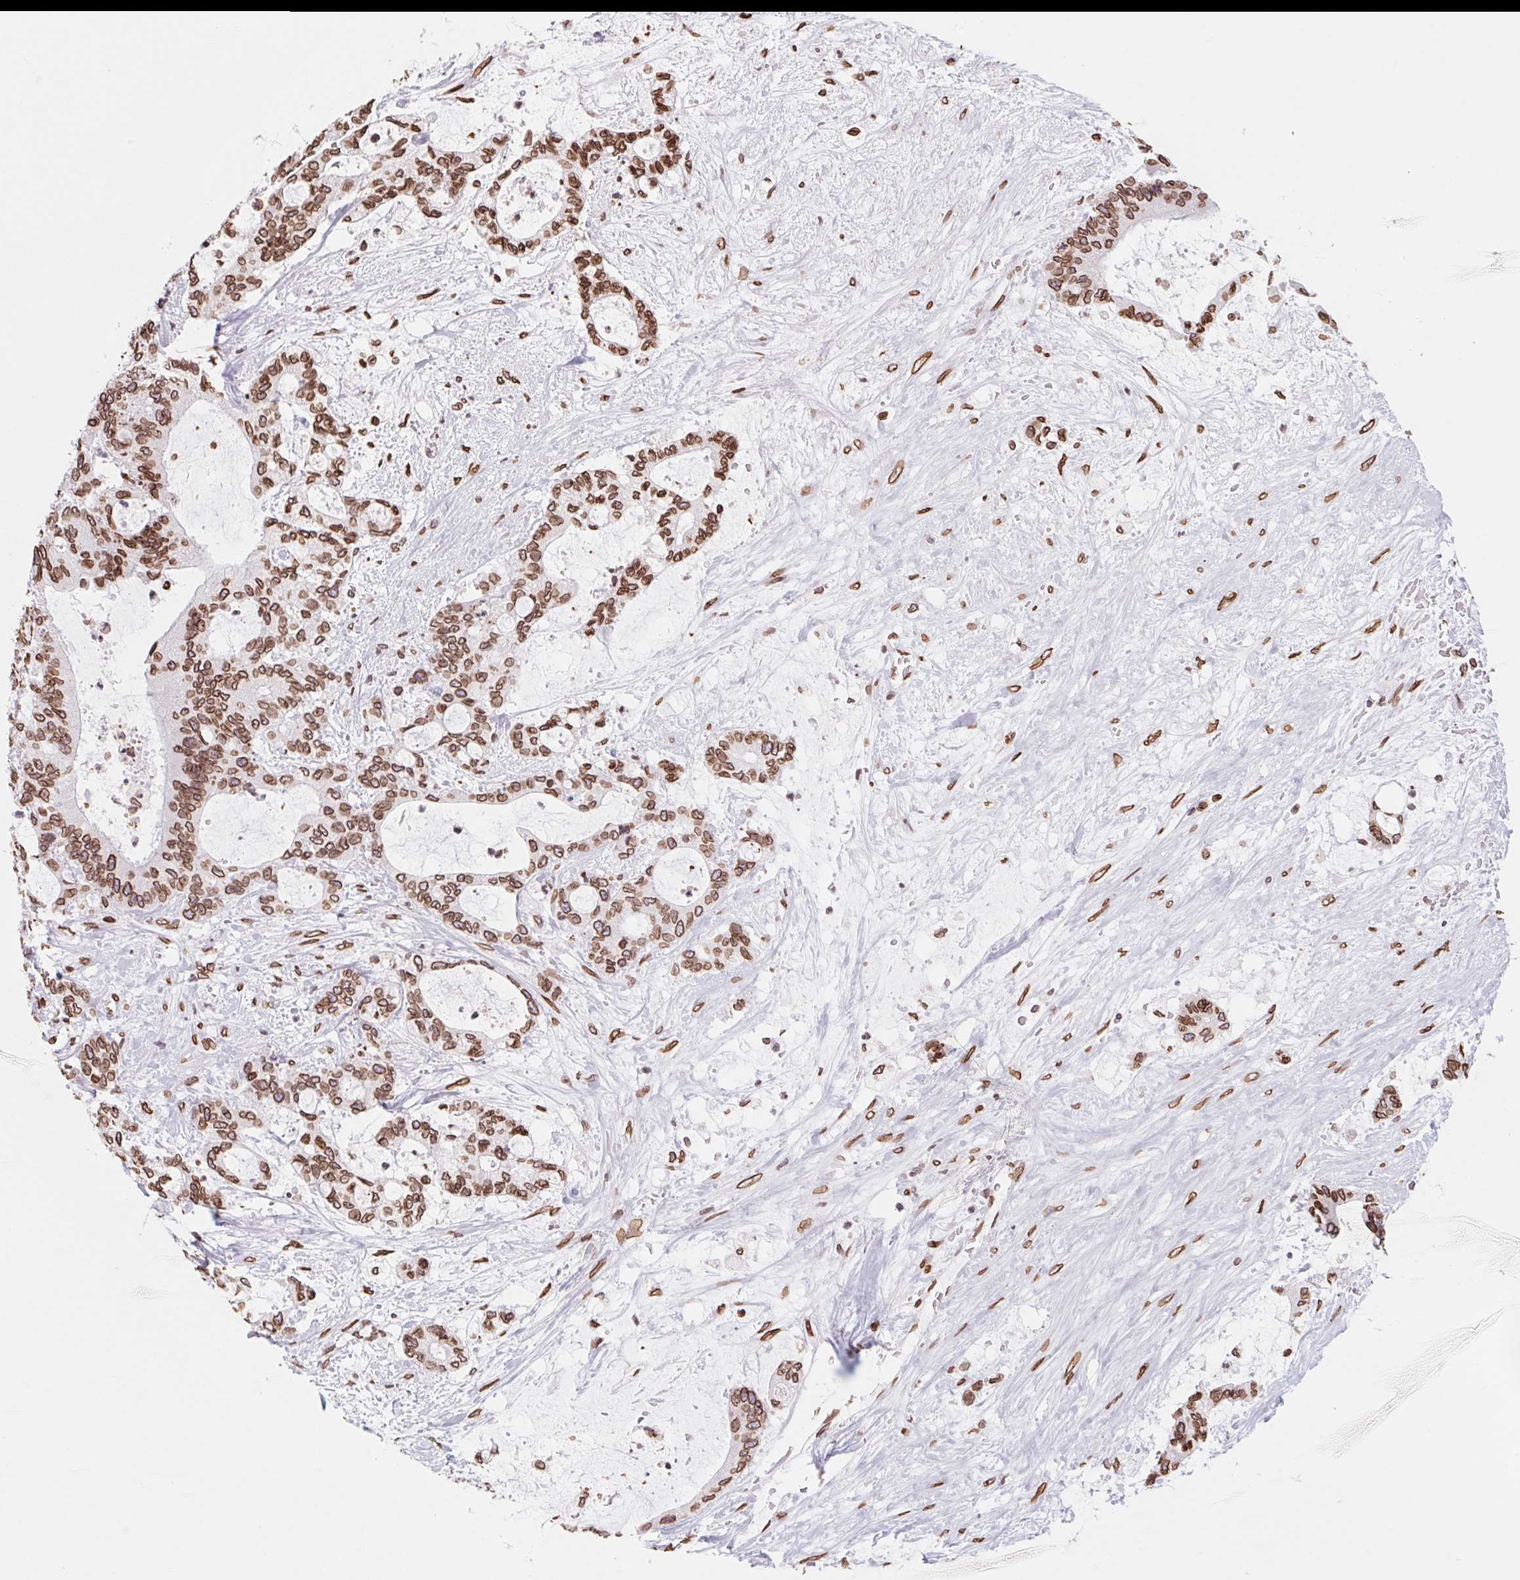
{"staining": {"intensity": "strong", "quantity": ">75%", "location": "cytoplasmic/membranous,nuclear"}, "tissue": "liver cancer", "cell_type": "Tumor cells", "image_type": "cancer", "snomed": [{"axis": "morphology", "description": "Normal tissue, NOS"}, {"axis": "morphology", "description": "Cholangiocarcinoma"}, {"axis": "topography", "description": "Liver"}, {"axis": "topography", "description": "Peripheral nerve tissue"}], "caption": "Immunohistochemical staining of cholangiocarcinoma (liver) displays strong cytoplasmic/membranous and nuclear protein positivity in approximately >75% of tumor cells.", "gene": "LMNB2", "patient": {"sex": "female", "age": 73}}